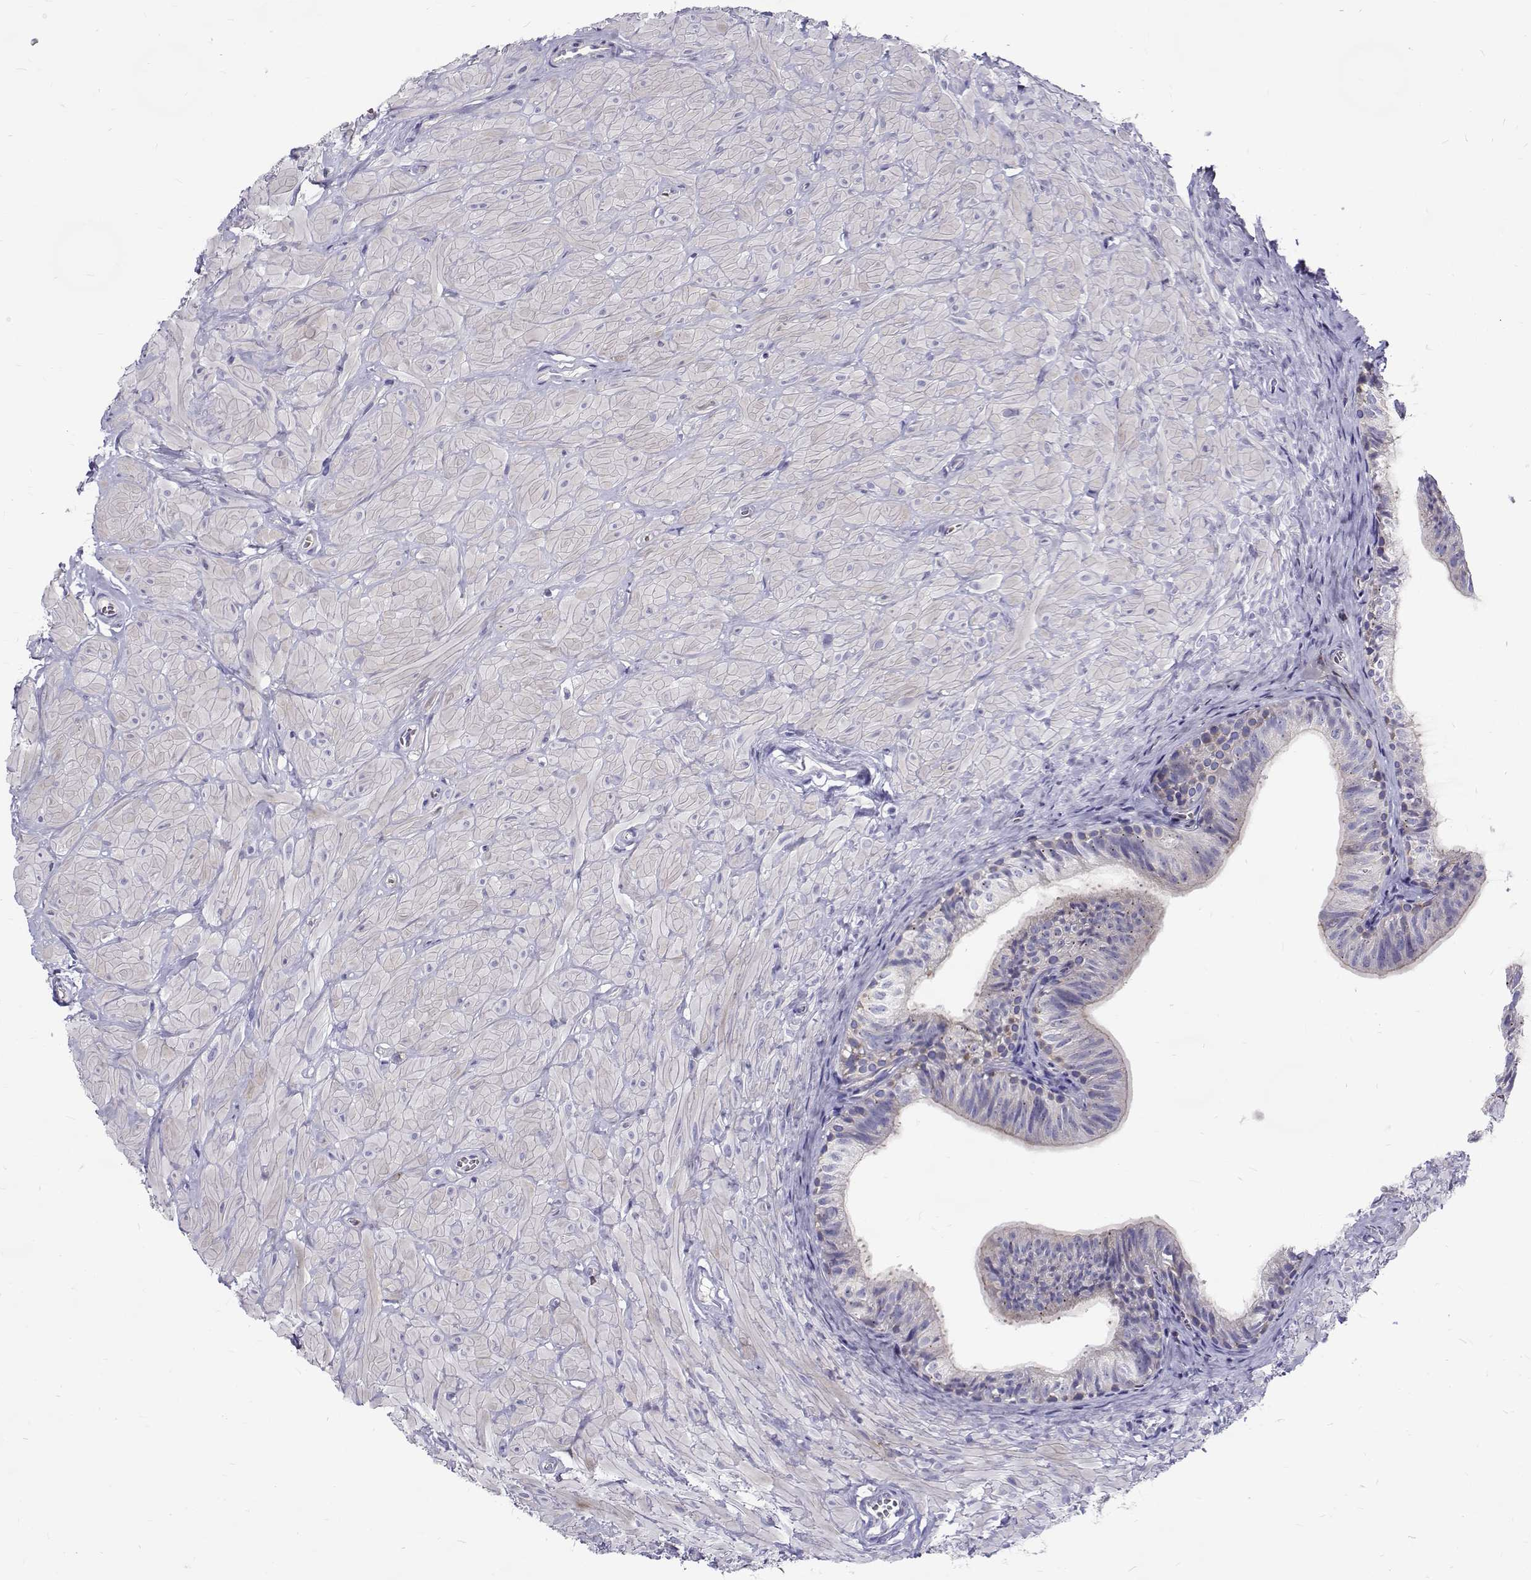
{"staining": {"intensity": "weak", "quantity": "<25%", "location": "cytoplasmic/membranous"}, "tissue": "epididymis", "cell_type": "Glandular cells", "image_type": "normal", "snomed": [{"axis": "morphology", "description": "Normal tissue, NOS"}, {"axis": "topography", "description": "Epididymis"}, {"axis": "topography", "description": "Vas deferens"}], "caption": "The micrograph demonstrates no staining of glandular cells in normal epididymis.", "gene": "IGSF1", "patient": {"sex": "male", "age": 23}}